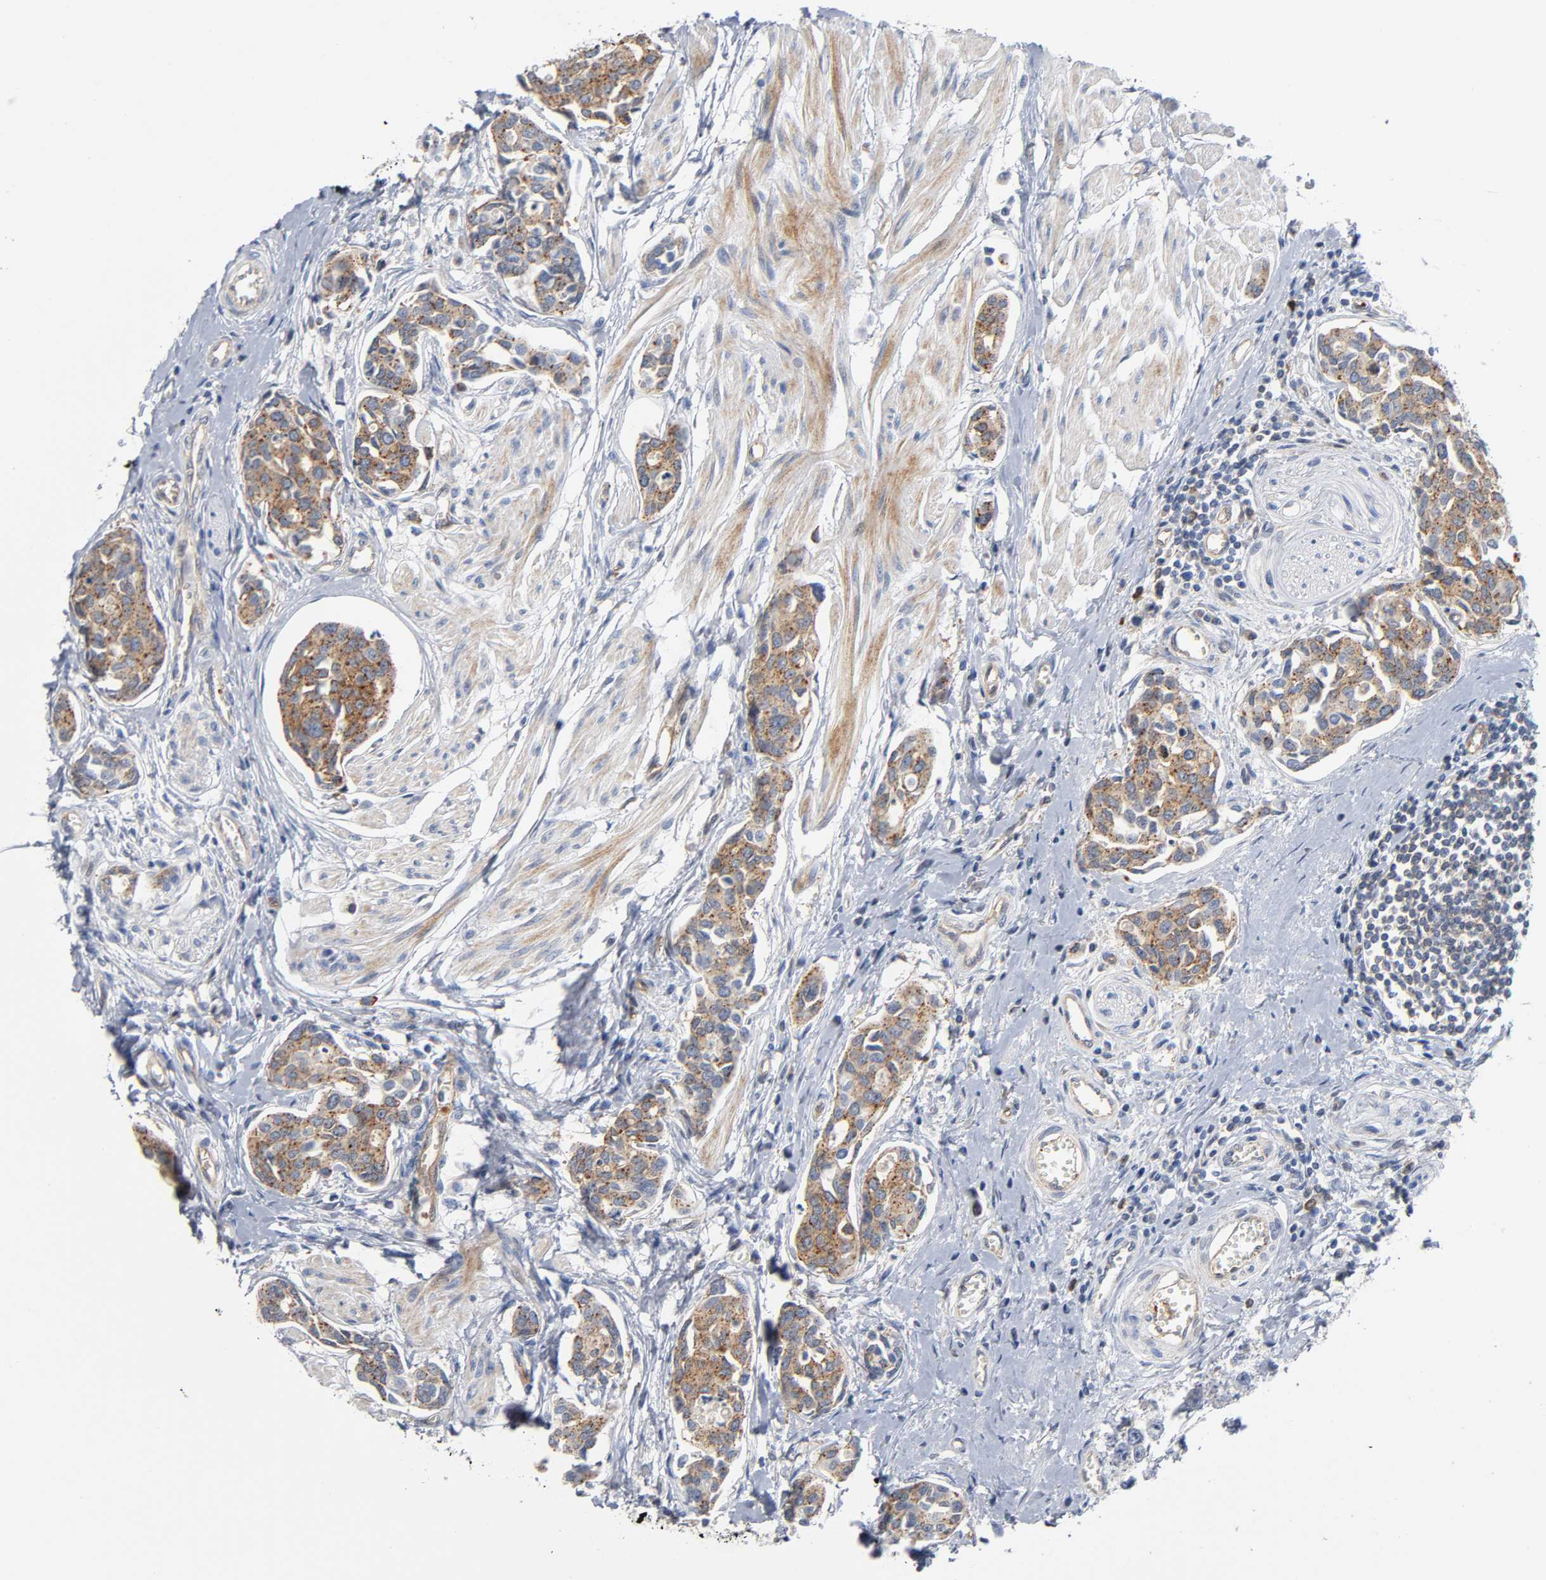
{"staining": {"intensity": "moderate", "quantity": ">75%", "location": "cytoplasmic/membranous"}, "tissue": "urothelial cancer", "cell_type": "Tumor cells", "image_type": "cancer", "snomed": [{"axis": "morphology", "description": "Urothelial carcinoma, High grade"}, {"axis": "topography", "description": "Urinary bladder"}], "caption": "Approximately >75% of tumor cells in high-grade urothelial carcinoma demonstrate moderate cytoplasmic/membranous protein expression as visualized by brown immunohistochemical staining.", "gene": "CD2AP", "patient": {"sex": "male", "age": 78}}